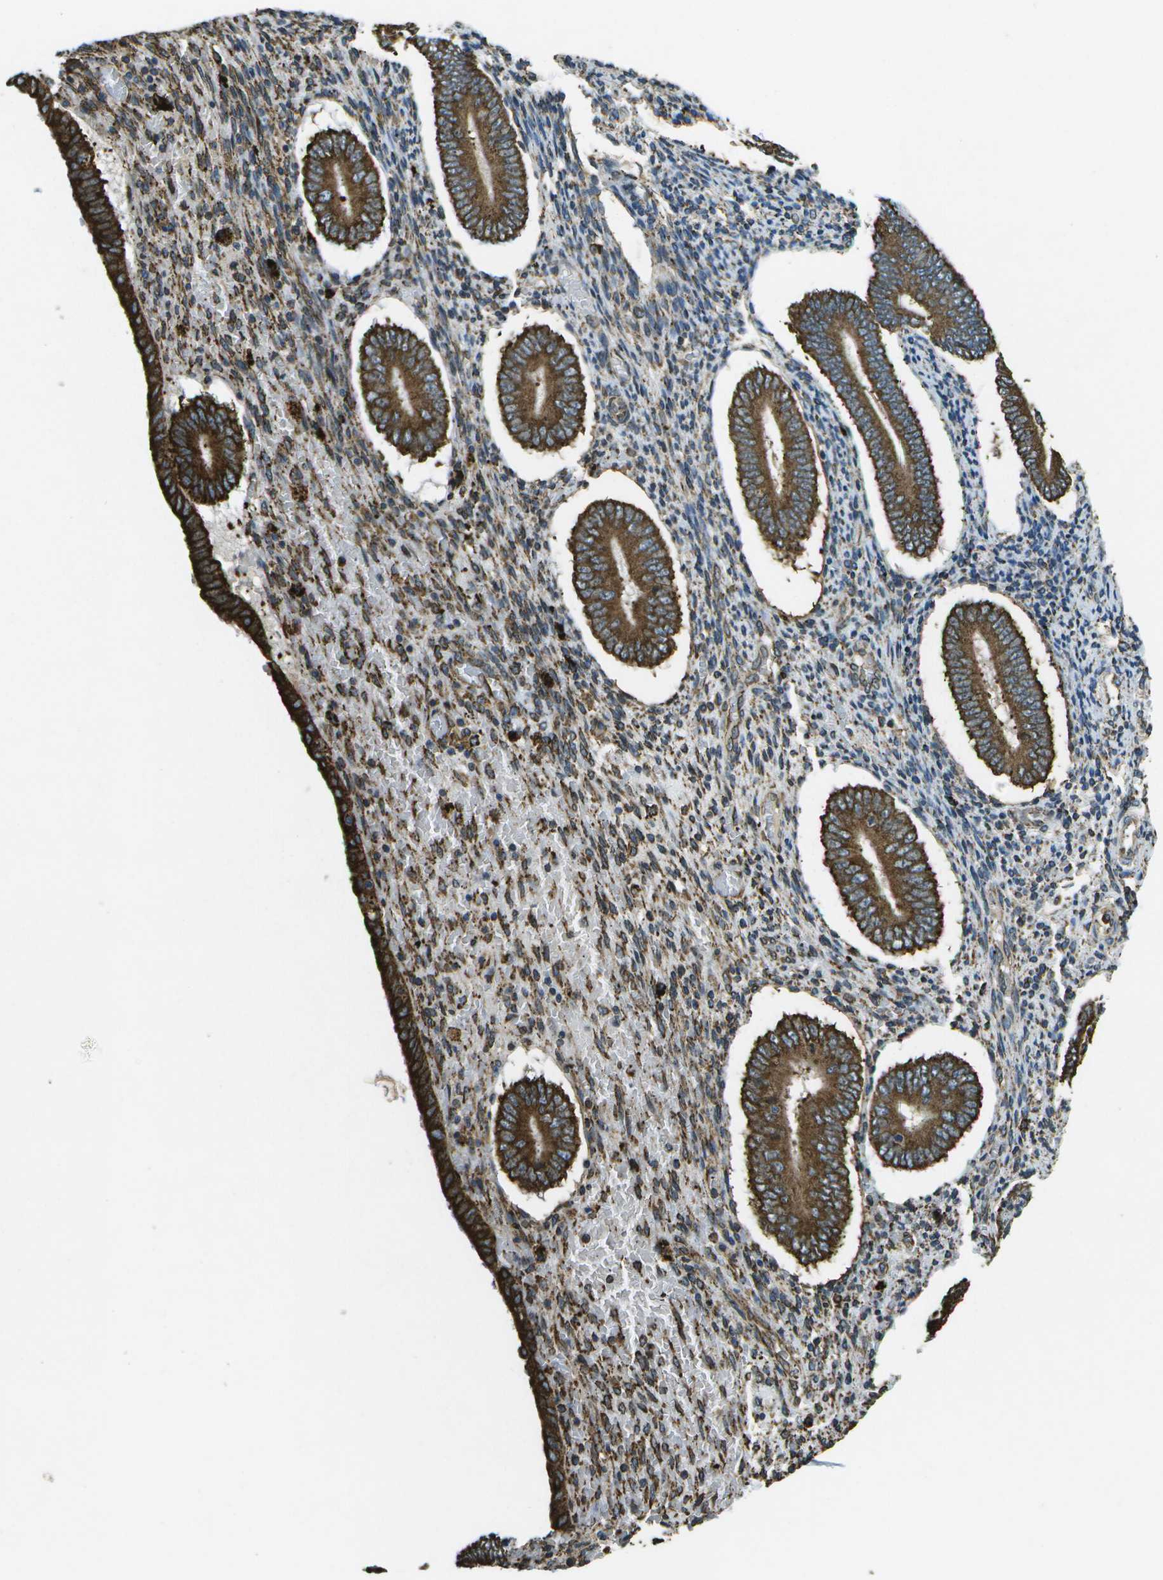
{"staining": {"intensity": "moderate", "quantity": ">75%", "location": "cytoplasmic/membranous"}, "tissue": "endometrium", "cell_type": "Cells in endometrial stroma", "image_type": "normal", "snomed": [{"axis": "morphology", "description": "Normal tissue, NOS"}, {"axis": "topography", "description": "Endometrium"}], "caption": "This micrograph demonstrates IHC staining of benign endometrium, with medium moderate cytoplasmic/membranous positivity in about >75% of cells in endometrial stroma.", "gene": "PDIA4", "patient": {"sex": "female", "age": 42}}